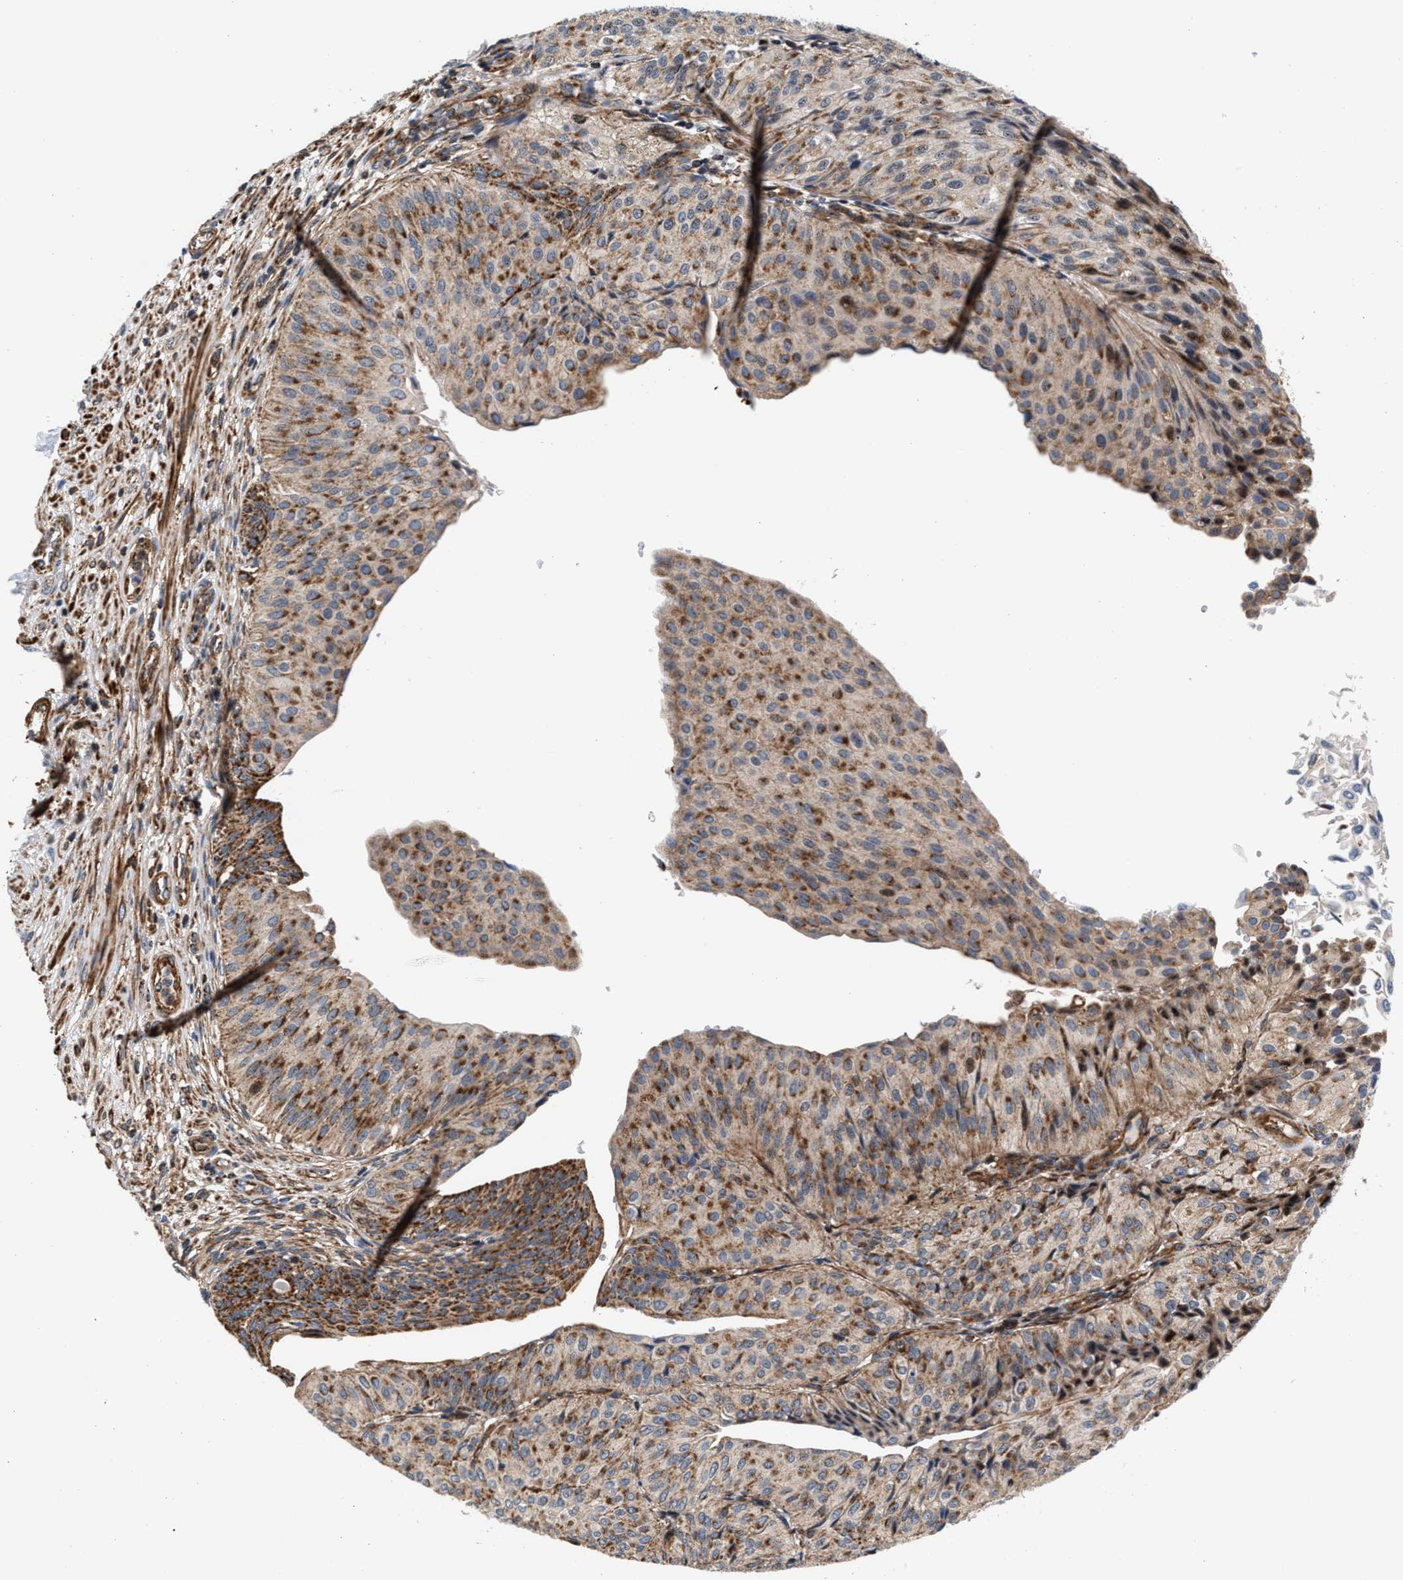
{"staining": {"intensity": "moderate", "quantity": "25%-75%", "location": "cytoplasmic/membranous"}, "tissue": "urothelial cancer", "cell_type": "Tumor cells", "image_type": "cancer", "snomed": [{"axis": "morphology", "description": "Urothelial carcinoma, Low grade"}, {"axis": "topography", "description": "Urinary bladder"}], "caption": "High-power microscopy captured an immunohistochemistry (IHC) histopathology image of urothelial cancer, revealing moderate cytoplasmic/membranous staining in approximately 25%-75% of tumor cells. The staining was performed using DAB, with brown indicating positive protein expression. Nuclei are stained blue with hematoxylin.", "gene": "SGK1", "patient": {"sex": "male", "age": 67}}